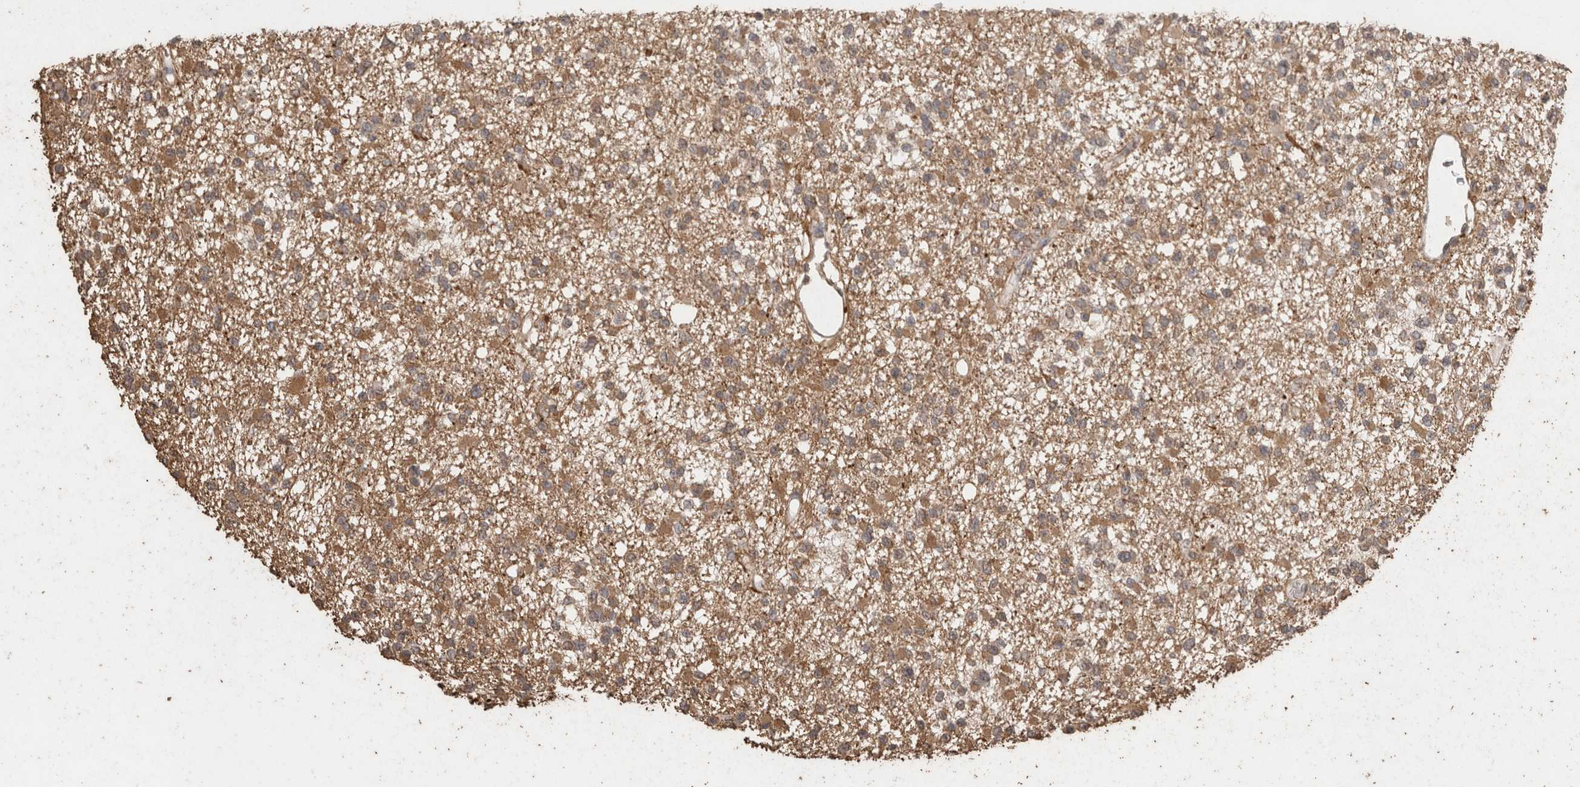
{"staining": {"intensity": "moderate", "quantity": ">75%", "location": "cytoplasmic/membranous"}, "tissue": "glioma", "cell_type": "Tumor cells", "image_type": "cancer", "snomed": [{"axis": "morphology", "description": "Glioma, malignant, Low grade"}, {"axis": "topography", "description": "Brain"}], "caption": "There is medium levels of moderate cytoplasmic/membranous positivity in tumor cells of low-grade glioma (malignant), as demonstrated by immunohistochemical staining (brown color).", "gene": "CX3CL1", "patient": {"sex": "female", "age": 22}}